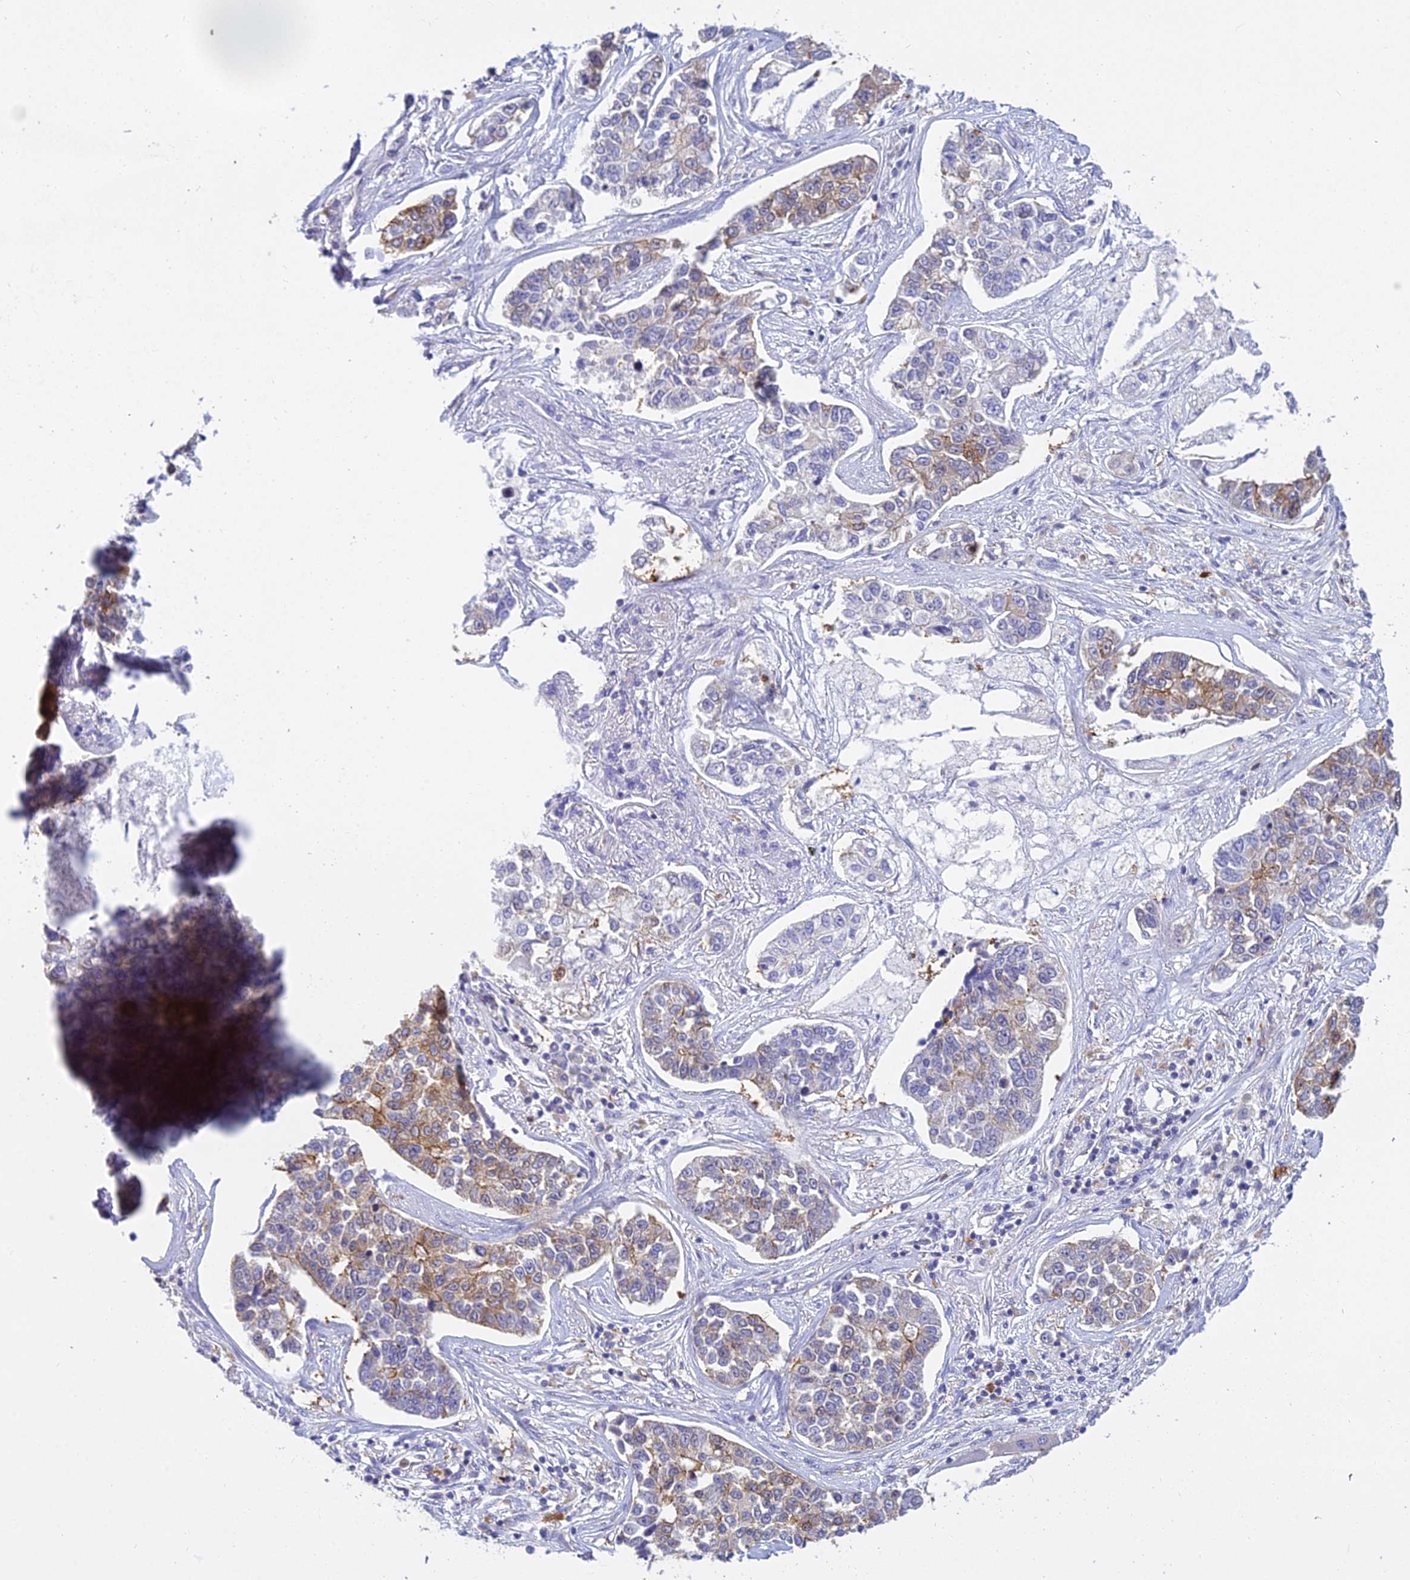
{"staining": {"intensity": "strong", "quantity": "25%-75%", "location": "cytoplasmic/membranous"}, "tissue": "lung cancer", "cell_type": "Tumor cells", "image_type": "cancer", "snomed": [{"axis": "morphology", "description": "Adenocarcinoma, NOS"}, {"axis": "topography", "description": "Lung"}], "caption": "Brown immunohistochemical staining in human lung cancer shows strong cytoplasmic/membranous expression in about 25%-75% of tumor cells.", "gene": "UBE2G1", "patient": {"sex": "male", "age": 49}}